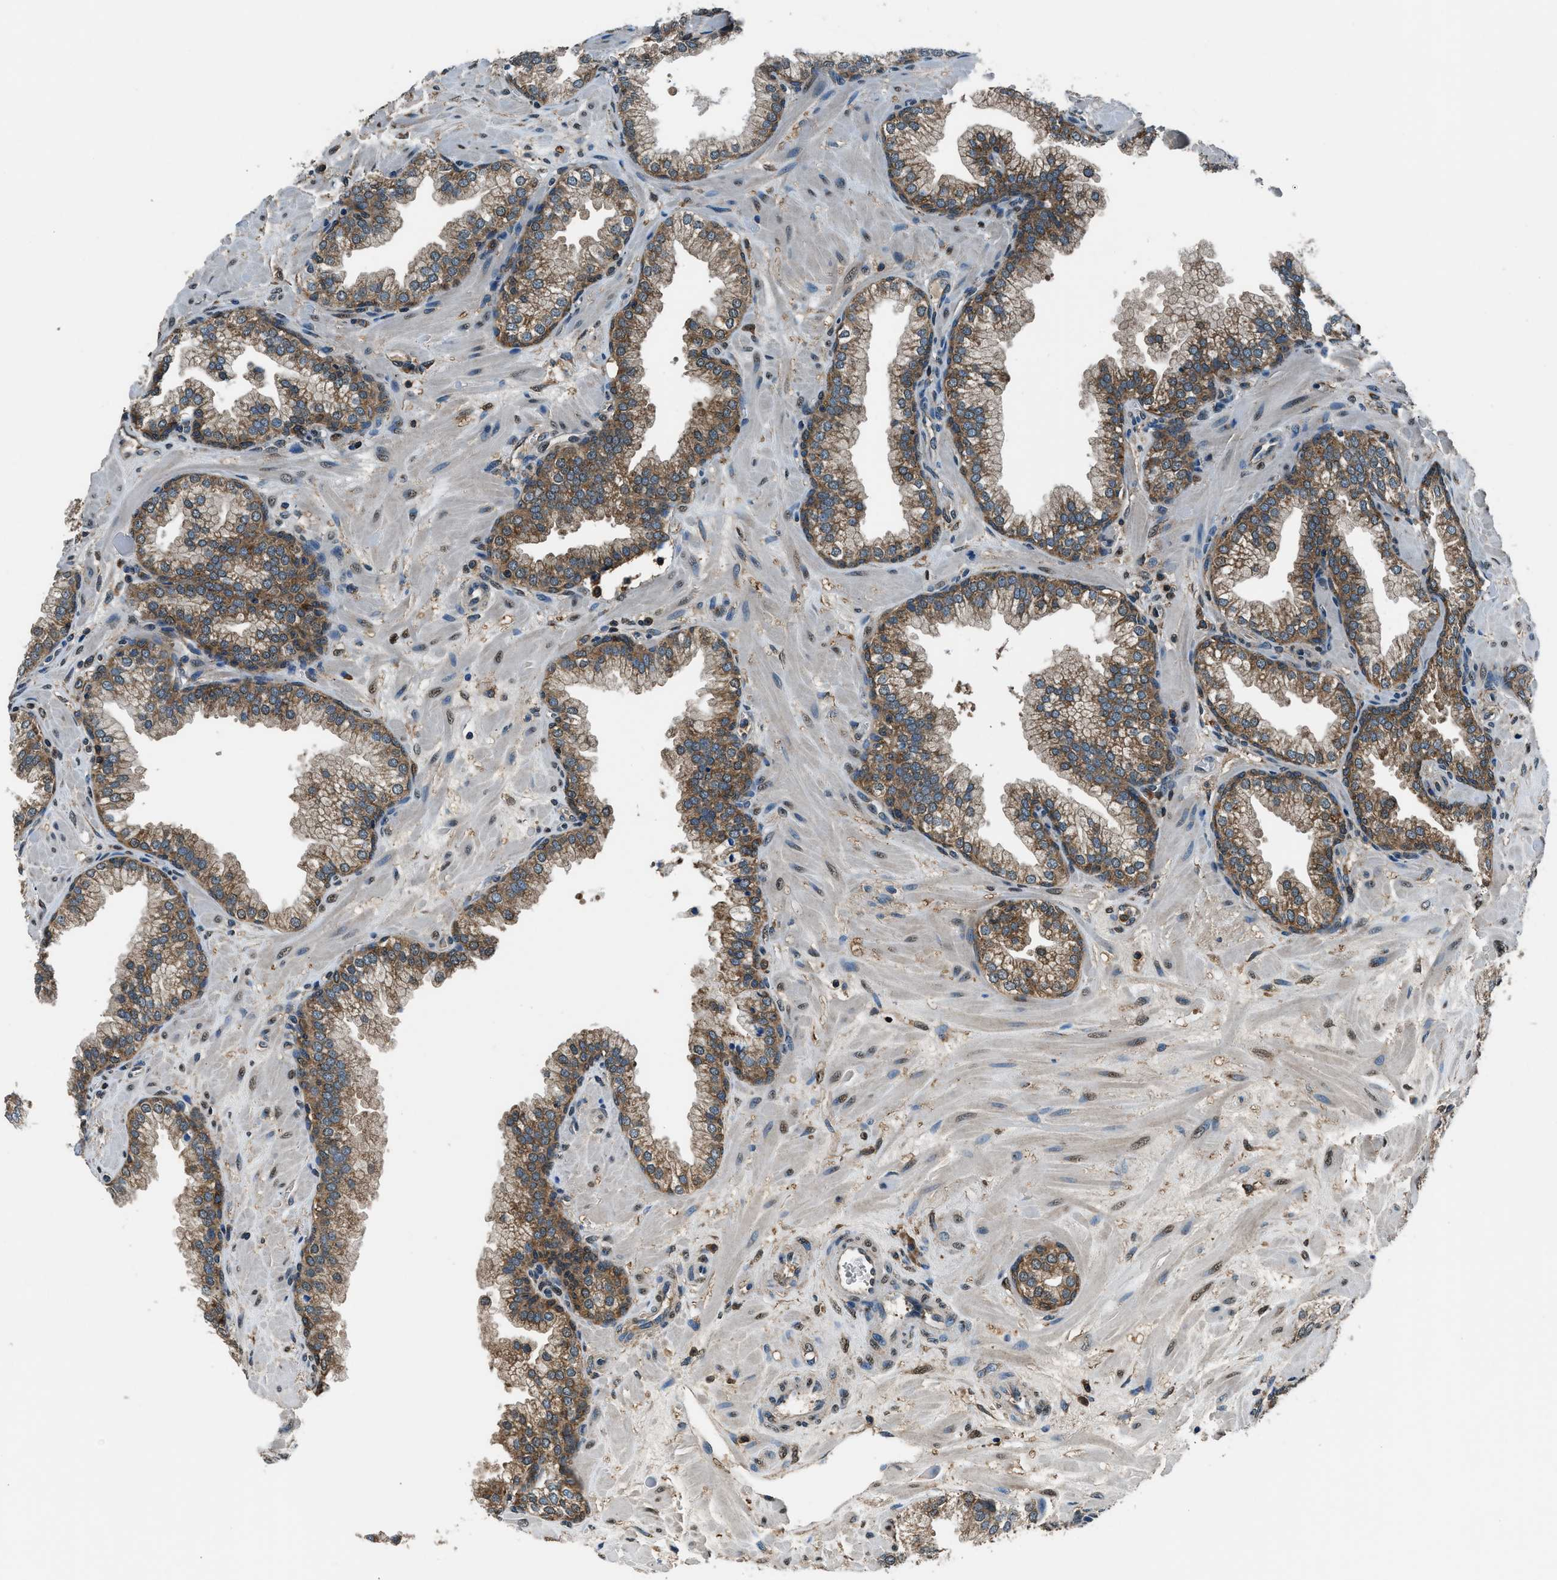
{"staining": {"intensity": "moderate", "quantity": ">75%", "location": "cytoplasmic/membranous"}, "tissue": "prostate", "cell_type": "Glandular cells", "image_type": "normal", "snomed": [{"axis": "morphology", "description": "Normal tissue, NOS"}, {"axis": "morphology", "description": "Urothelial carcinoma, Low grade"}, {"axis": "topography", "description": "Urinary bladder"}, {"axis": "topography", "description": "Prostate"}], "caption": "A medium amount of moderate cytoplasmic/membranous positivity is present in about >75% of glandular cells in benign prostate.", "gene": "ARFGAP2", "patient": {"sex": "male", "age": 60}}